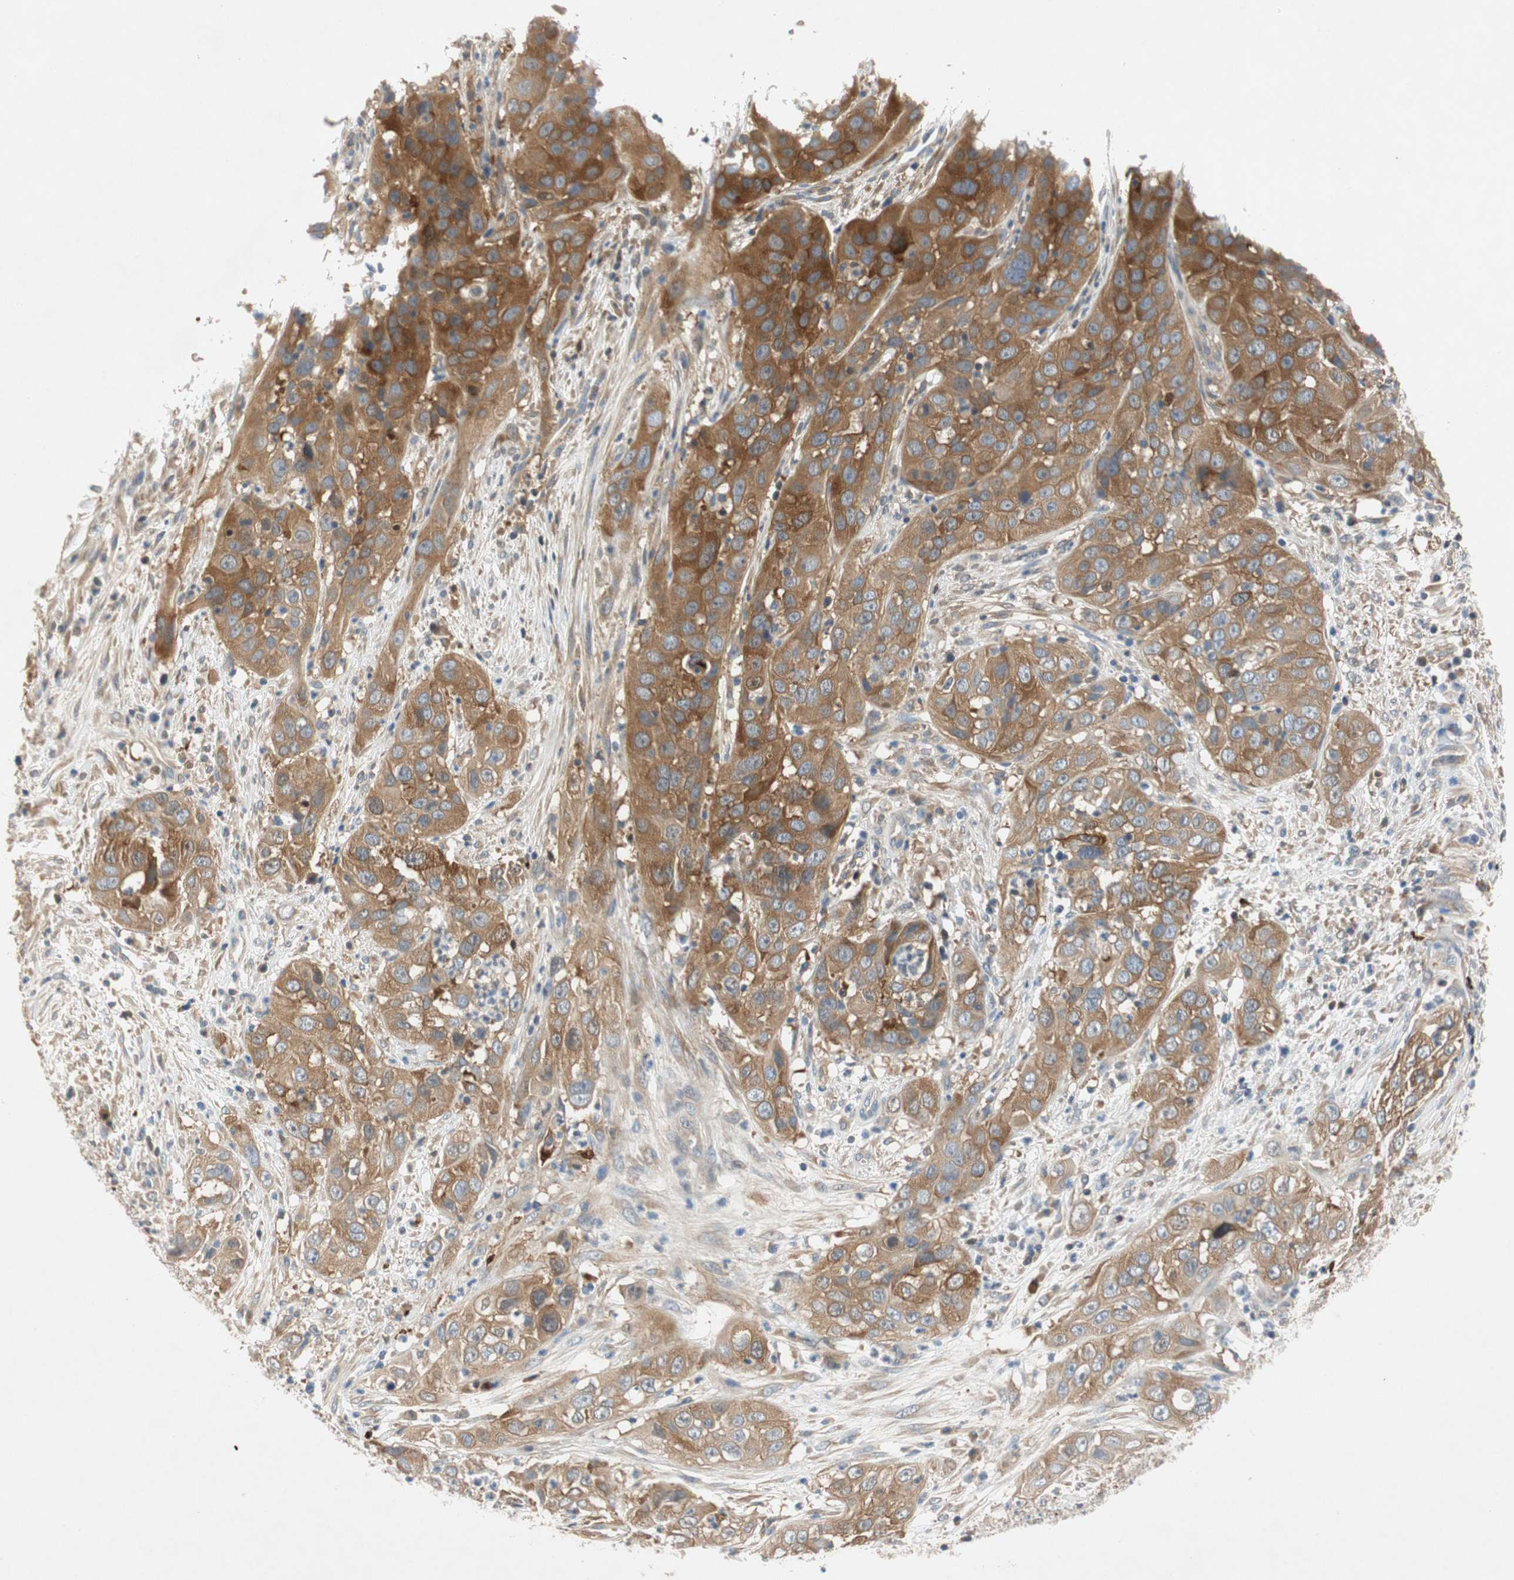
{"staining": {"intensity": "moderate", "quantity": ">75%", "location": "cytoplasmic/membranous"}, "tissue": "cervical cancer", "cell_type": "Tumor cells", "image_type": "cancer", "snomed": [{"axis": "morphology", "description": "Squamous cell carcinoma, NOS"}, {"axis": "topography", "description": "Cervix"}], "caption": "IHC image of human cervical cancer (squamous cell carcinoma) stained for a protein (brown), which demonstrates medium levels of moderate cytoplasmic/membranous staining in about >75% of tumor cells.", "gene": "RELB", "patient": {"sex": "female", "age": 32}}